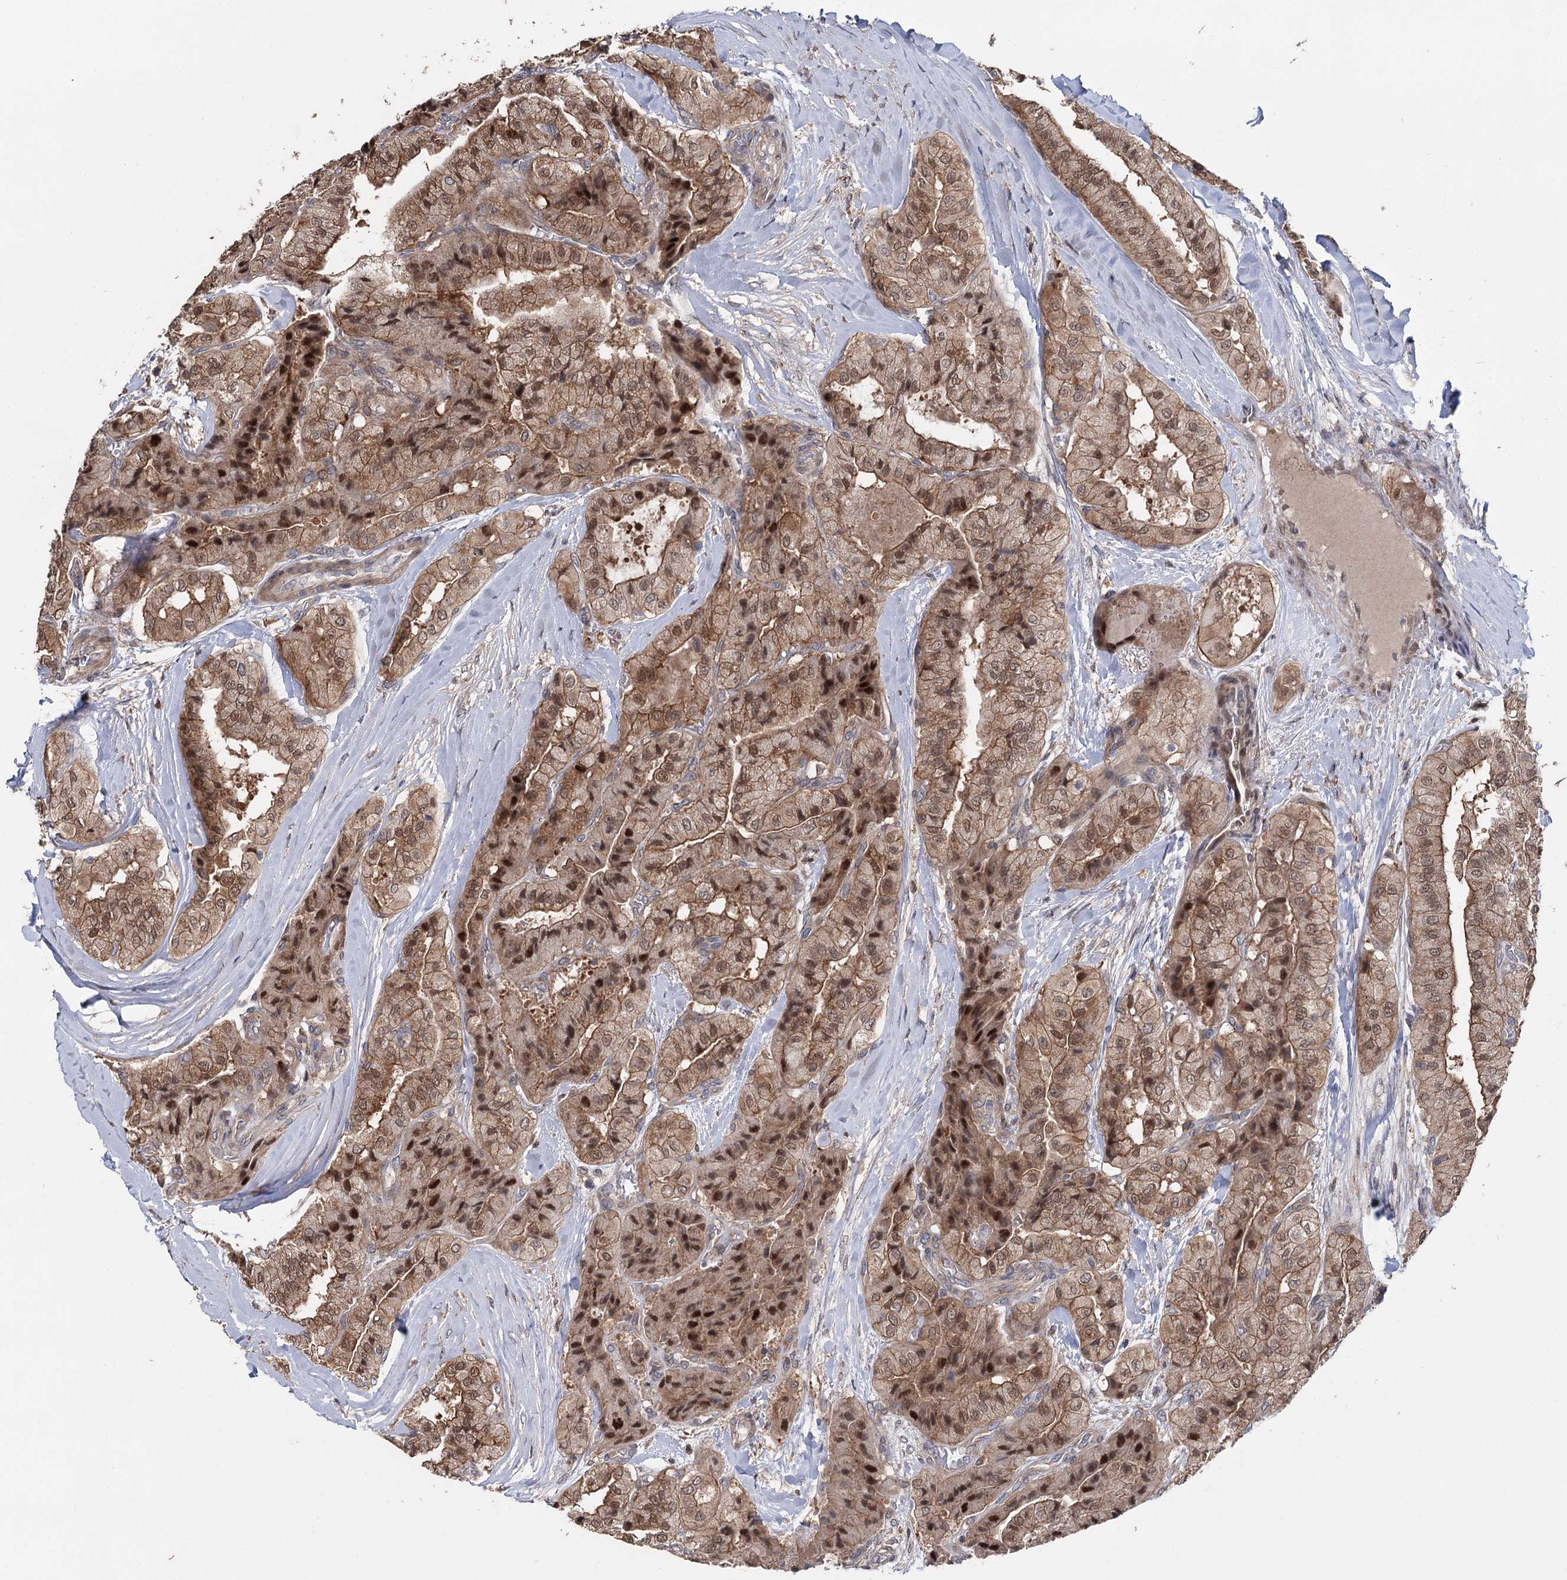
{"staining": {"intensity": "moderate", "quantity": ">75%", "location": "cytoplasmic/membranous,nuclear"}, "tissue": "thyroid cancer", "cell_type": "Tumor cells", "image_type": "cancer", "snomed": [{"axis": "morphology", "description": "Papillary adenocarcinoma, NOS"}, {"axis": "topography", "description": "Thyroid gland"}], "caption": "DAB immunohistochemical staining of human thyroid cancer (papillary adenocarcinoma) reveals moderate cytoplasmic/membranous and nuclear protein positivity in about >75% of tumor cells. Nuclei are stained in blue.", "gene": "STX6", "patient": {"sex": "female", "age": 59}}